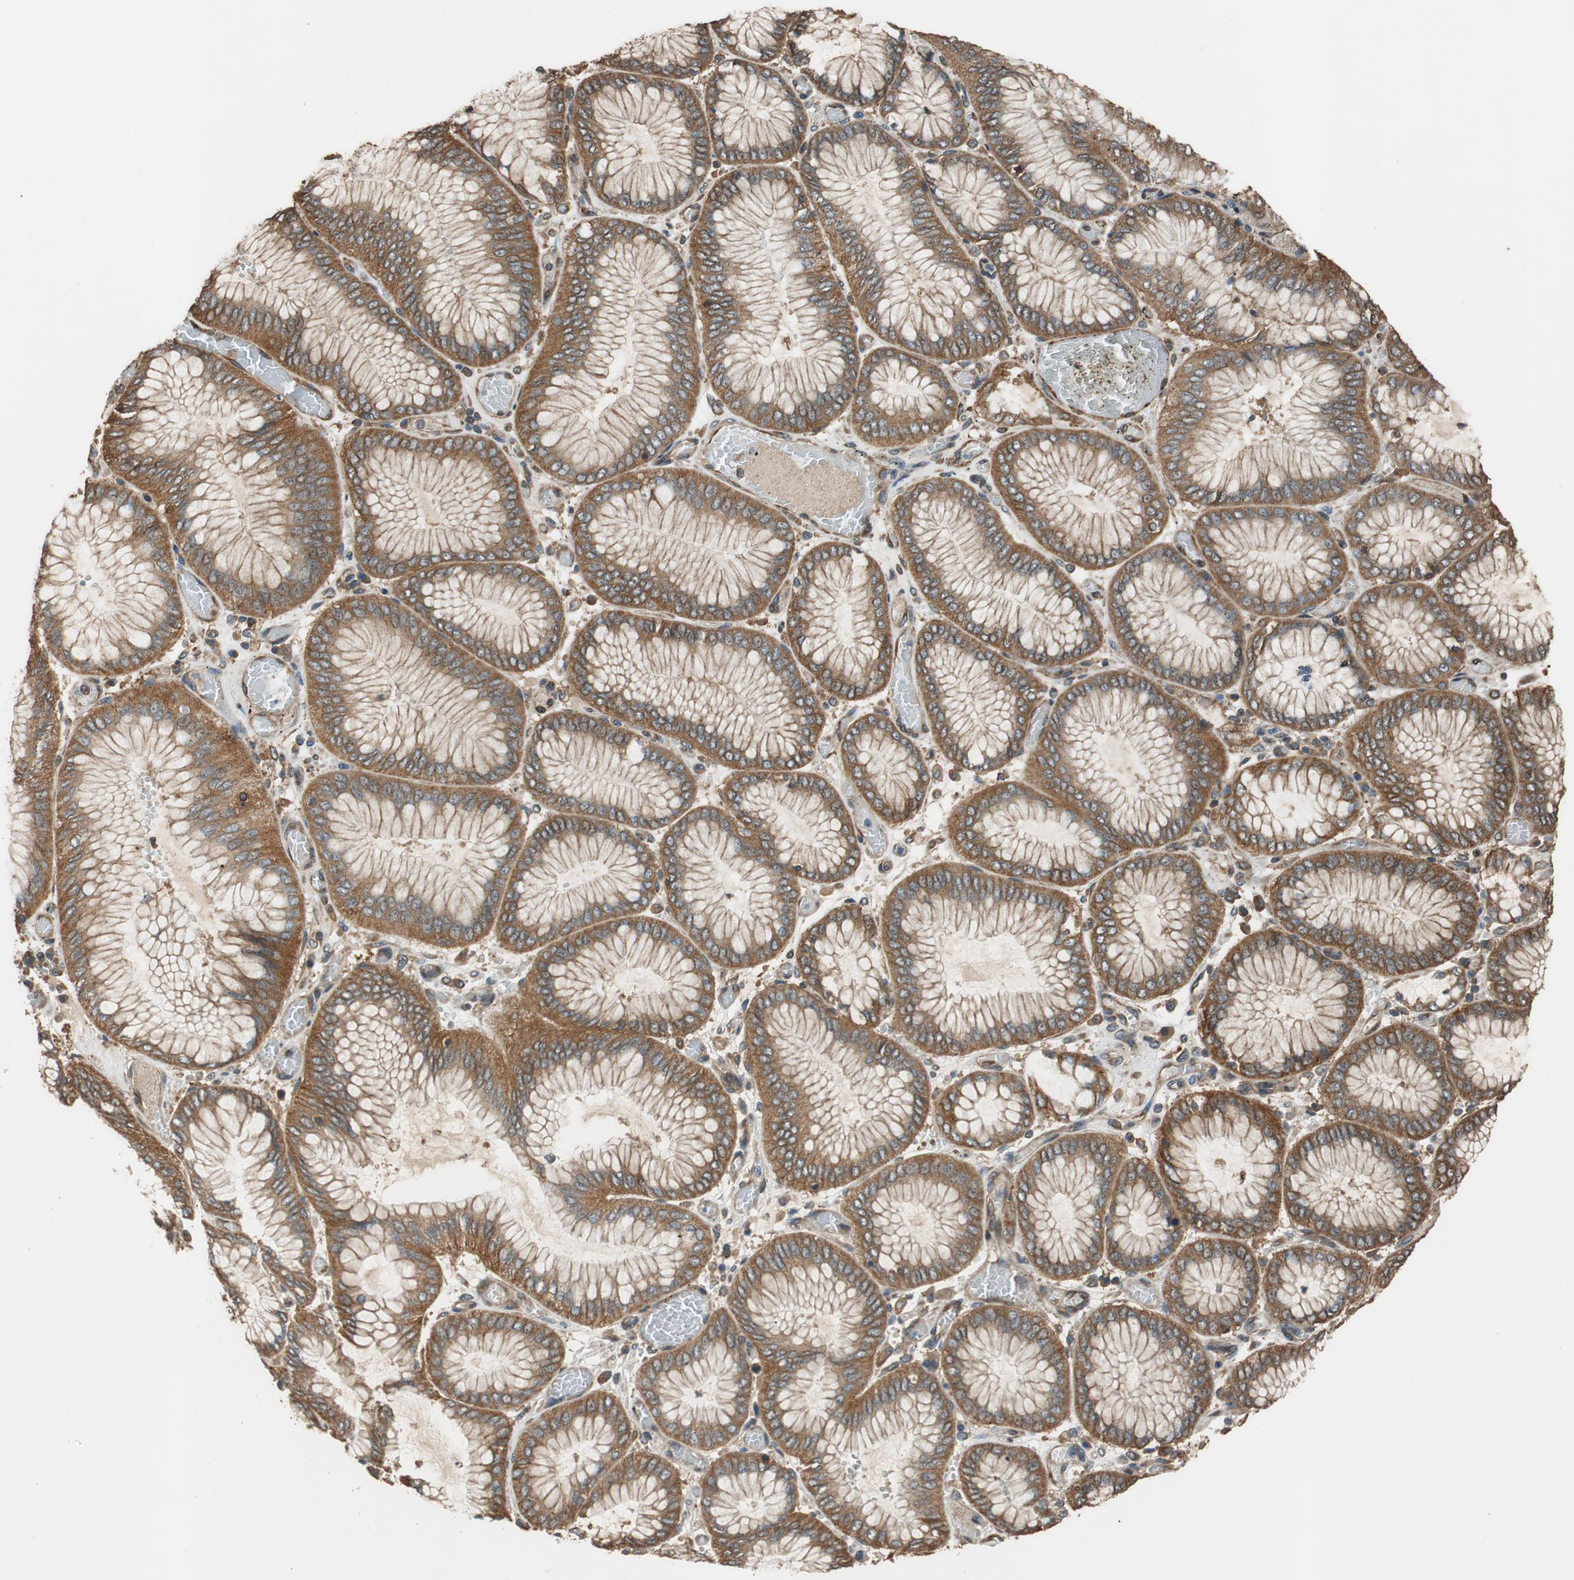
{"staining": {"intensity": "moderate", "quantity": ">75%", "location": "cytoplasmic/membranous"}, "tissue": "stomach cancer", "cell_type": "Tumor cells", "image_type": "cancer", "snomed": [{"axis": "morphology", "description": "Normal tissue, NOS"}, {"axis": "morphology", "description": "Adenocarcinoma, NOS"}, {"axis": "topography", "description": "Stomach, upper"}, {"axis": "topography", "description": "Stomach"}], "caption": "An IHC histopathology image of neoplastic tissue is shown. Protein staining in brown shows moderate cytoplasmic/membranous positivity in adenocarcinoma (stomach) within tumor cells.", "gene": "MST1R", "patient": {"sex": "male", "age": 76}}